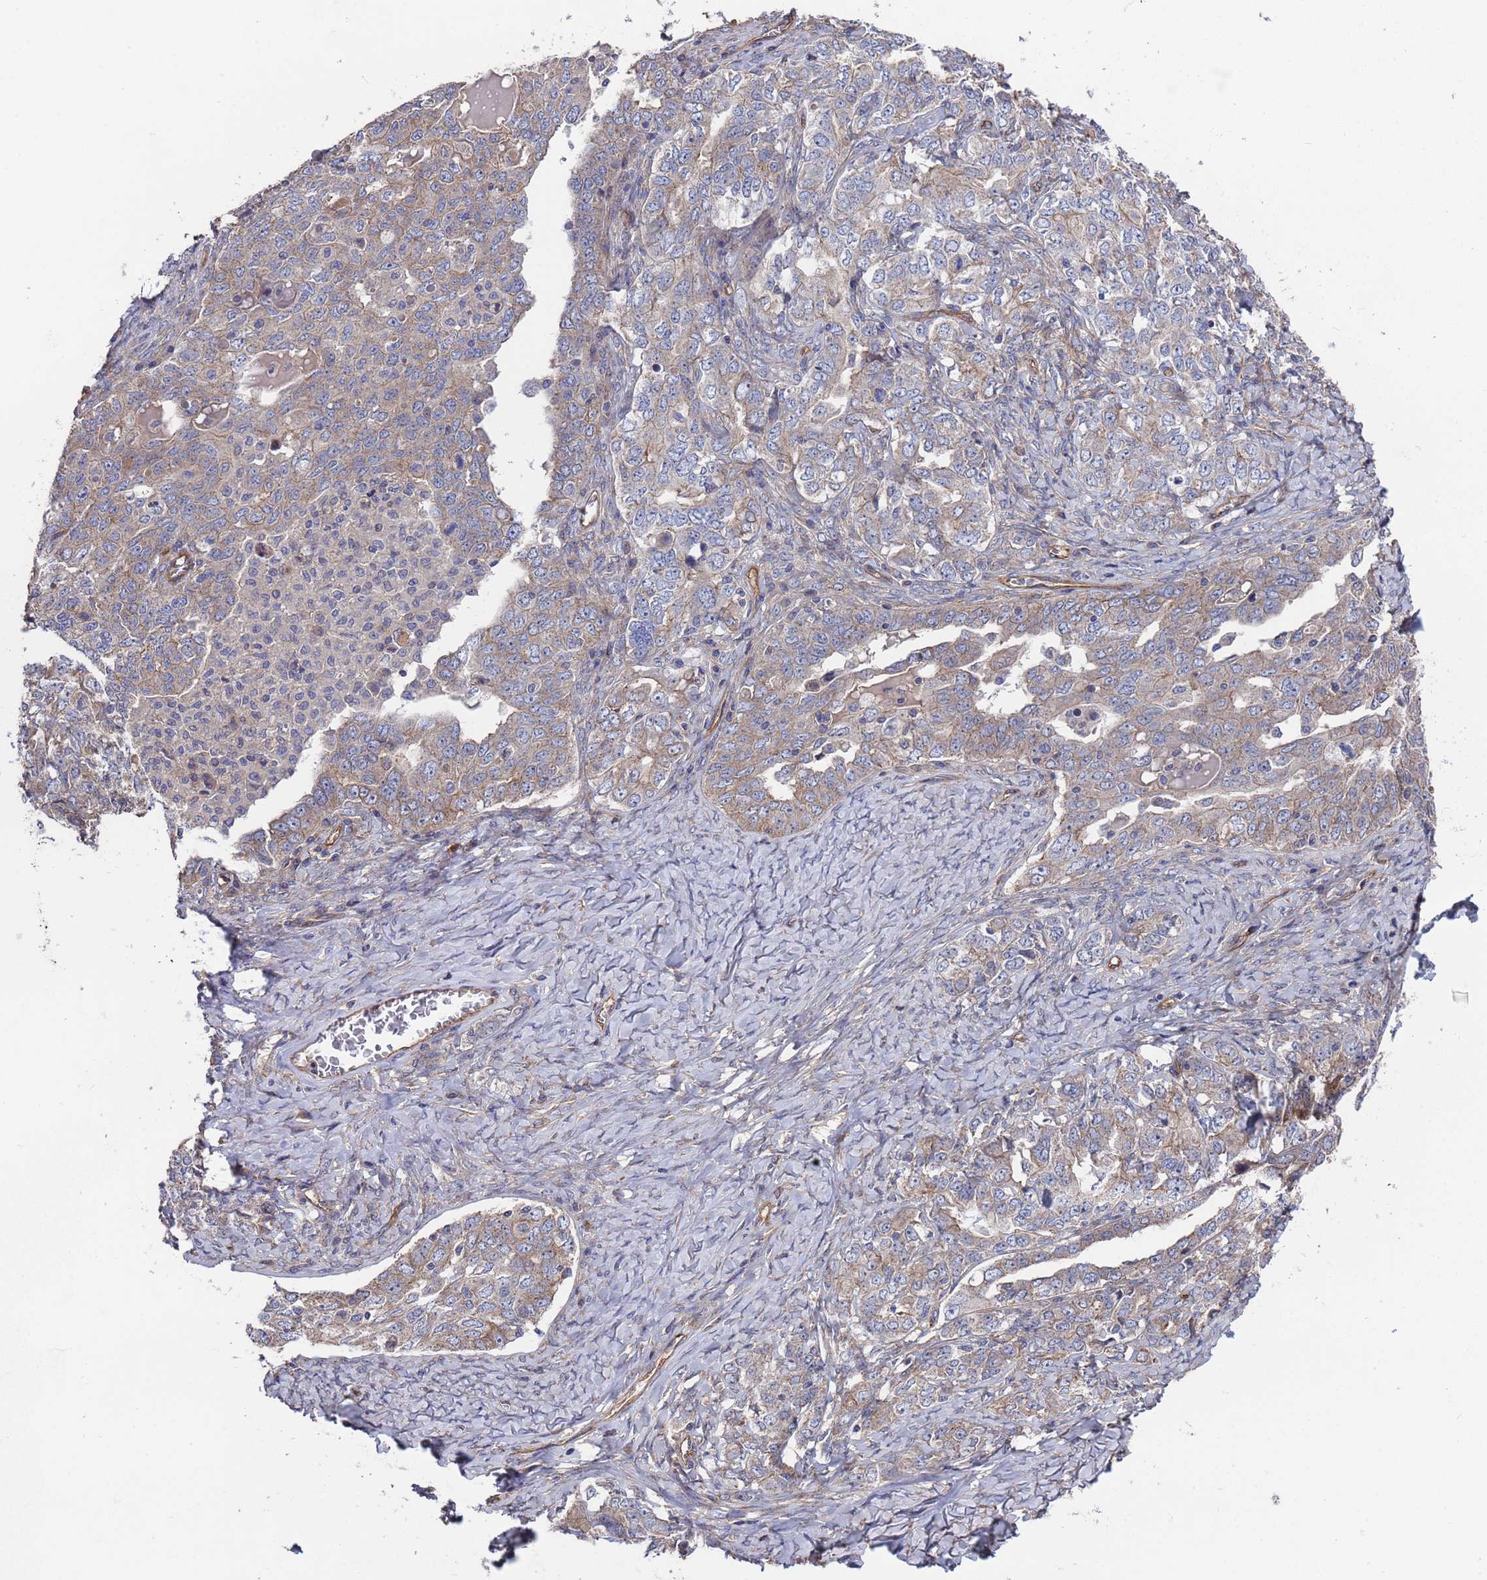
{"staining": {"intensity": "weak", "quantity": "<25%", "location": "cytoplasmic/membranous"}, "tissue": "ovarian cancer", "cell_type": "Tumor cells", "image_type": "cancer", "snomed": [{"axis": "morphology", "description": "Carcinoma, endometroid"}, {"axis": "topography", "description": "Ovary"}], "caption": "Immunohistochemistry (IHC) image of neoplastic tissue: ovarian cancer (endometroid carcinoma) stained with DAB shows no significant protein staining in tumor cells.", "gene": "NDUFAF6", "patient": {"sex": "female", "age": 62}}